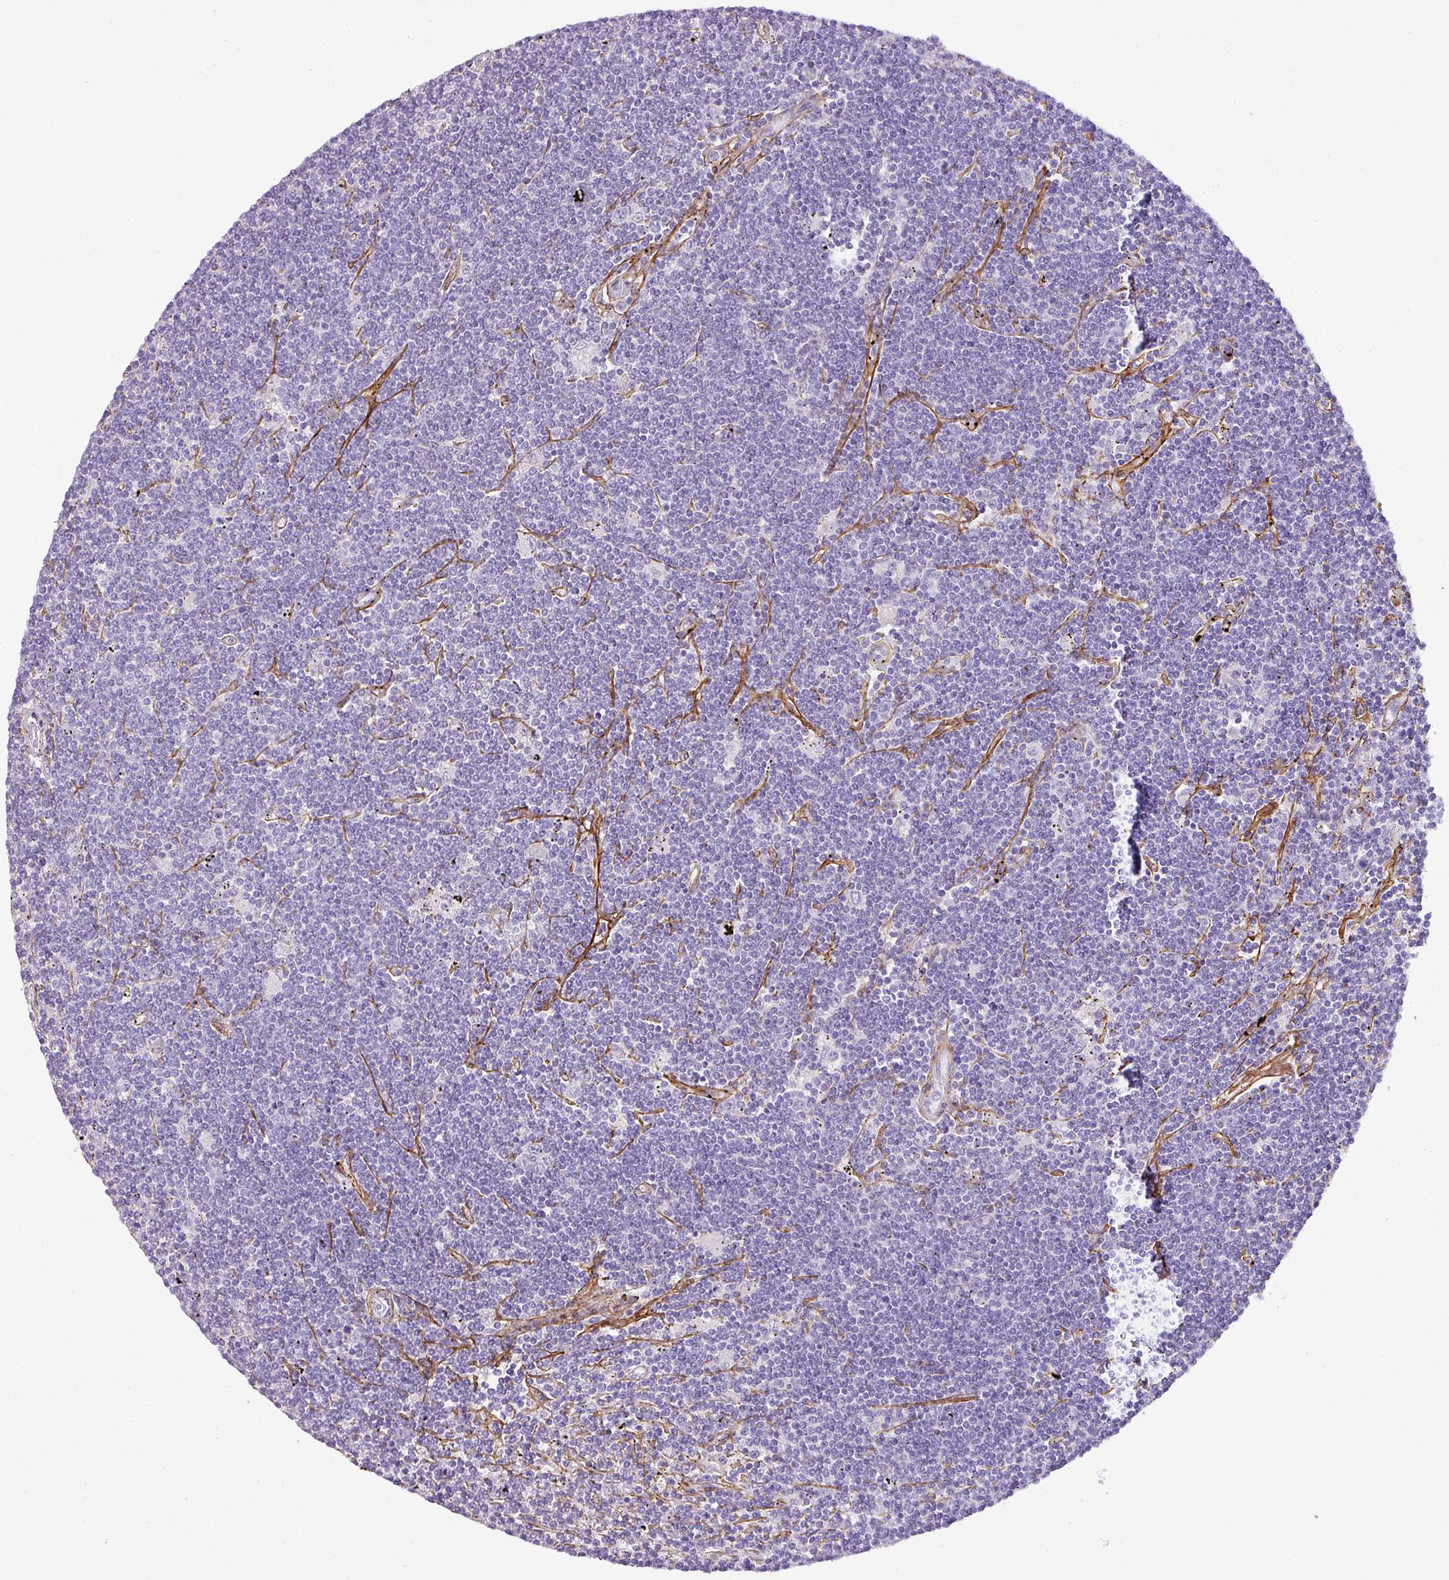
{"staining": {"intensity": "negative", "quantity": "none", "location": "none"}, "tissue": "lymphoma", "cell_type": "Tumor cells", "image_type": "cancer", "snomed": [{"axis": "morphology", "description": "Malignant lymphoma, non-Hodgkin's type, Low grade"}, {"axis": "topography", "description": "Spleen"}], "caption": "Tumor cells are negative for brown protein staining in low-grade malignant lymphoma, non-Hodgkin's type. (DAB immunohistochemistry (IHC), high magnification).", "gene": "PARD6G", "patient": {"sex": "male", "age": 76}}